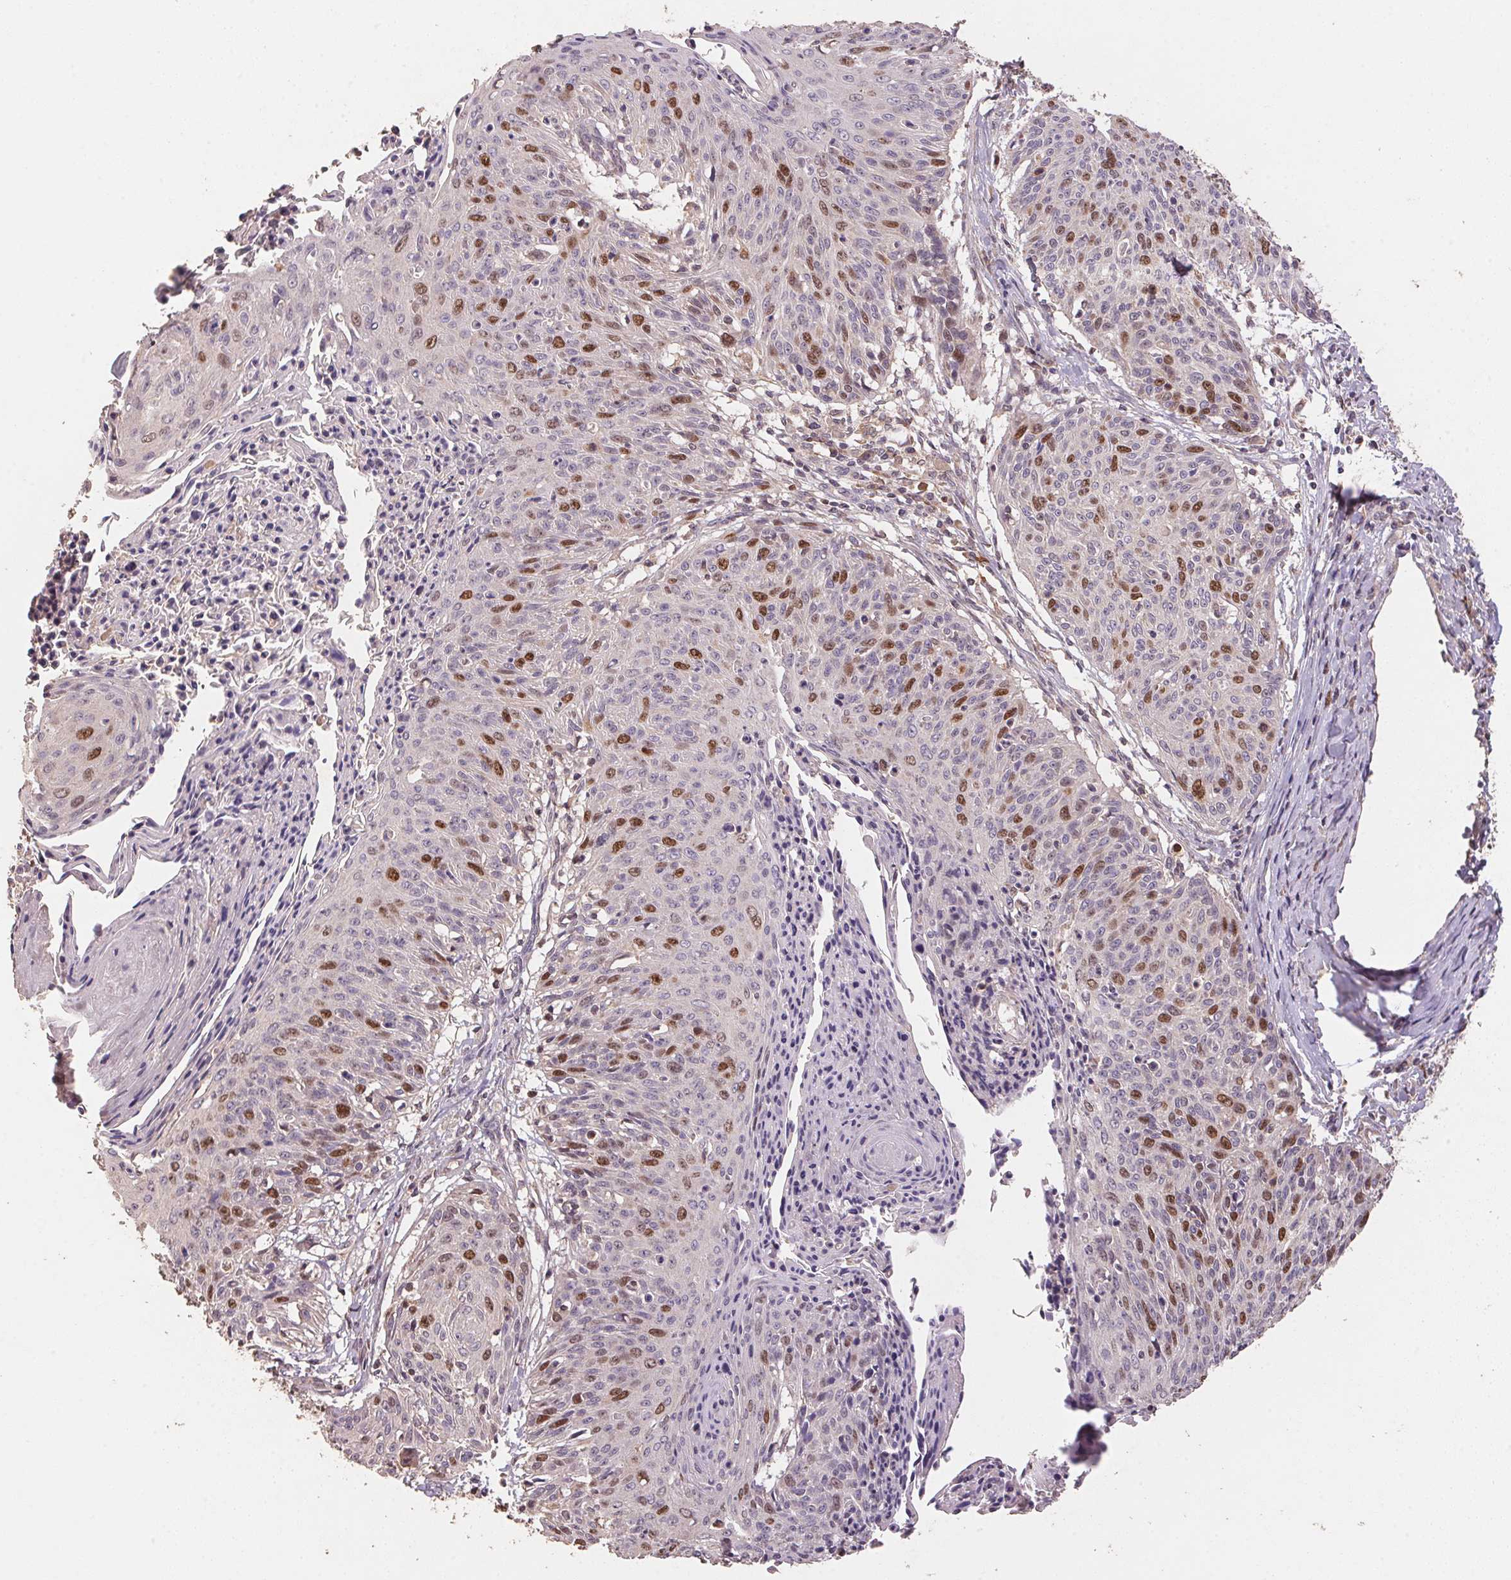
{"staining": {"intensity": "strong", "quantity": "<25%", "location": "nuclear"}, "tissue": "cervical cancer", "cell_type": "Tumor cells", "image_type": "cancer", "snomed": [{"axis": "morphology", "description": "Squamous cell carcinoma, NOS"}, {"axis": "topography", "description": "Cervix"}], "caption": "Brown immunohistochemical staining in cervical squamous cell carcinoma demonstrates strong nuclear expression in about <25% of tumor cells.", "gene": "CENPF", "patient": {"sex": "female", "age": 45}}